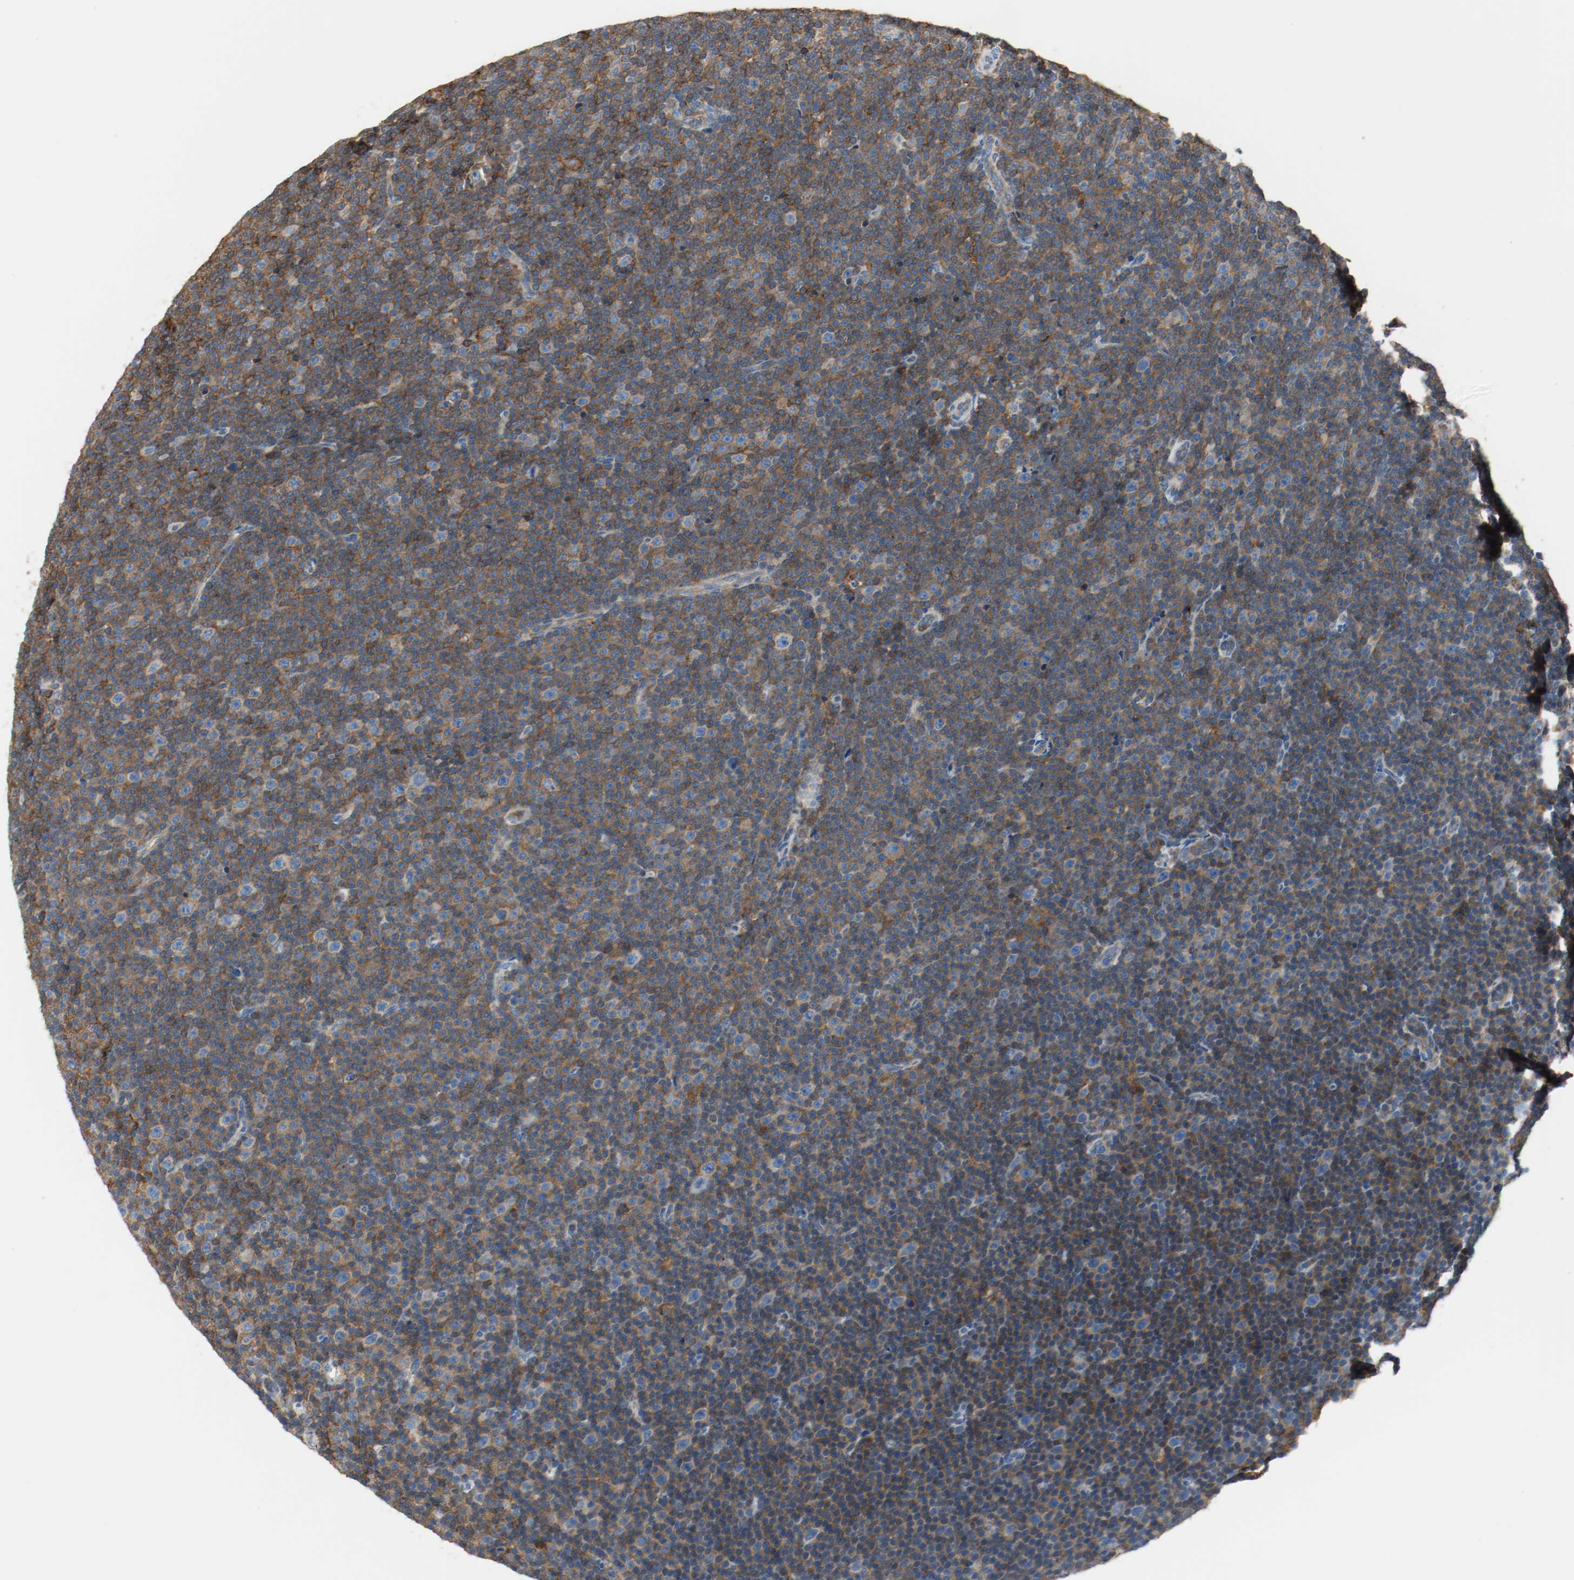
{"staining": {"intensity": "moderate", "quantity": ">75%", "location": "cytoplasmic/membranous"}, "tissue": "lymphoma", "cell_type": "Tumor cells", "image_type": "cancer", "snomed": [{"axis": "morphology", "description": "Malignant lymphoma, non-Hodgkin's type, Low grade"}, {"axis": "topography", "description": "Lymph node"}], "caption": "Immunohistochemical staining of human lymphoma demonstrates medium levels of moderate cytoplasmic/membranous positivity in about >75% of tumor cells.", "gene": "ARPC1B", "patient": {"sex": "female", "age": 67}}